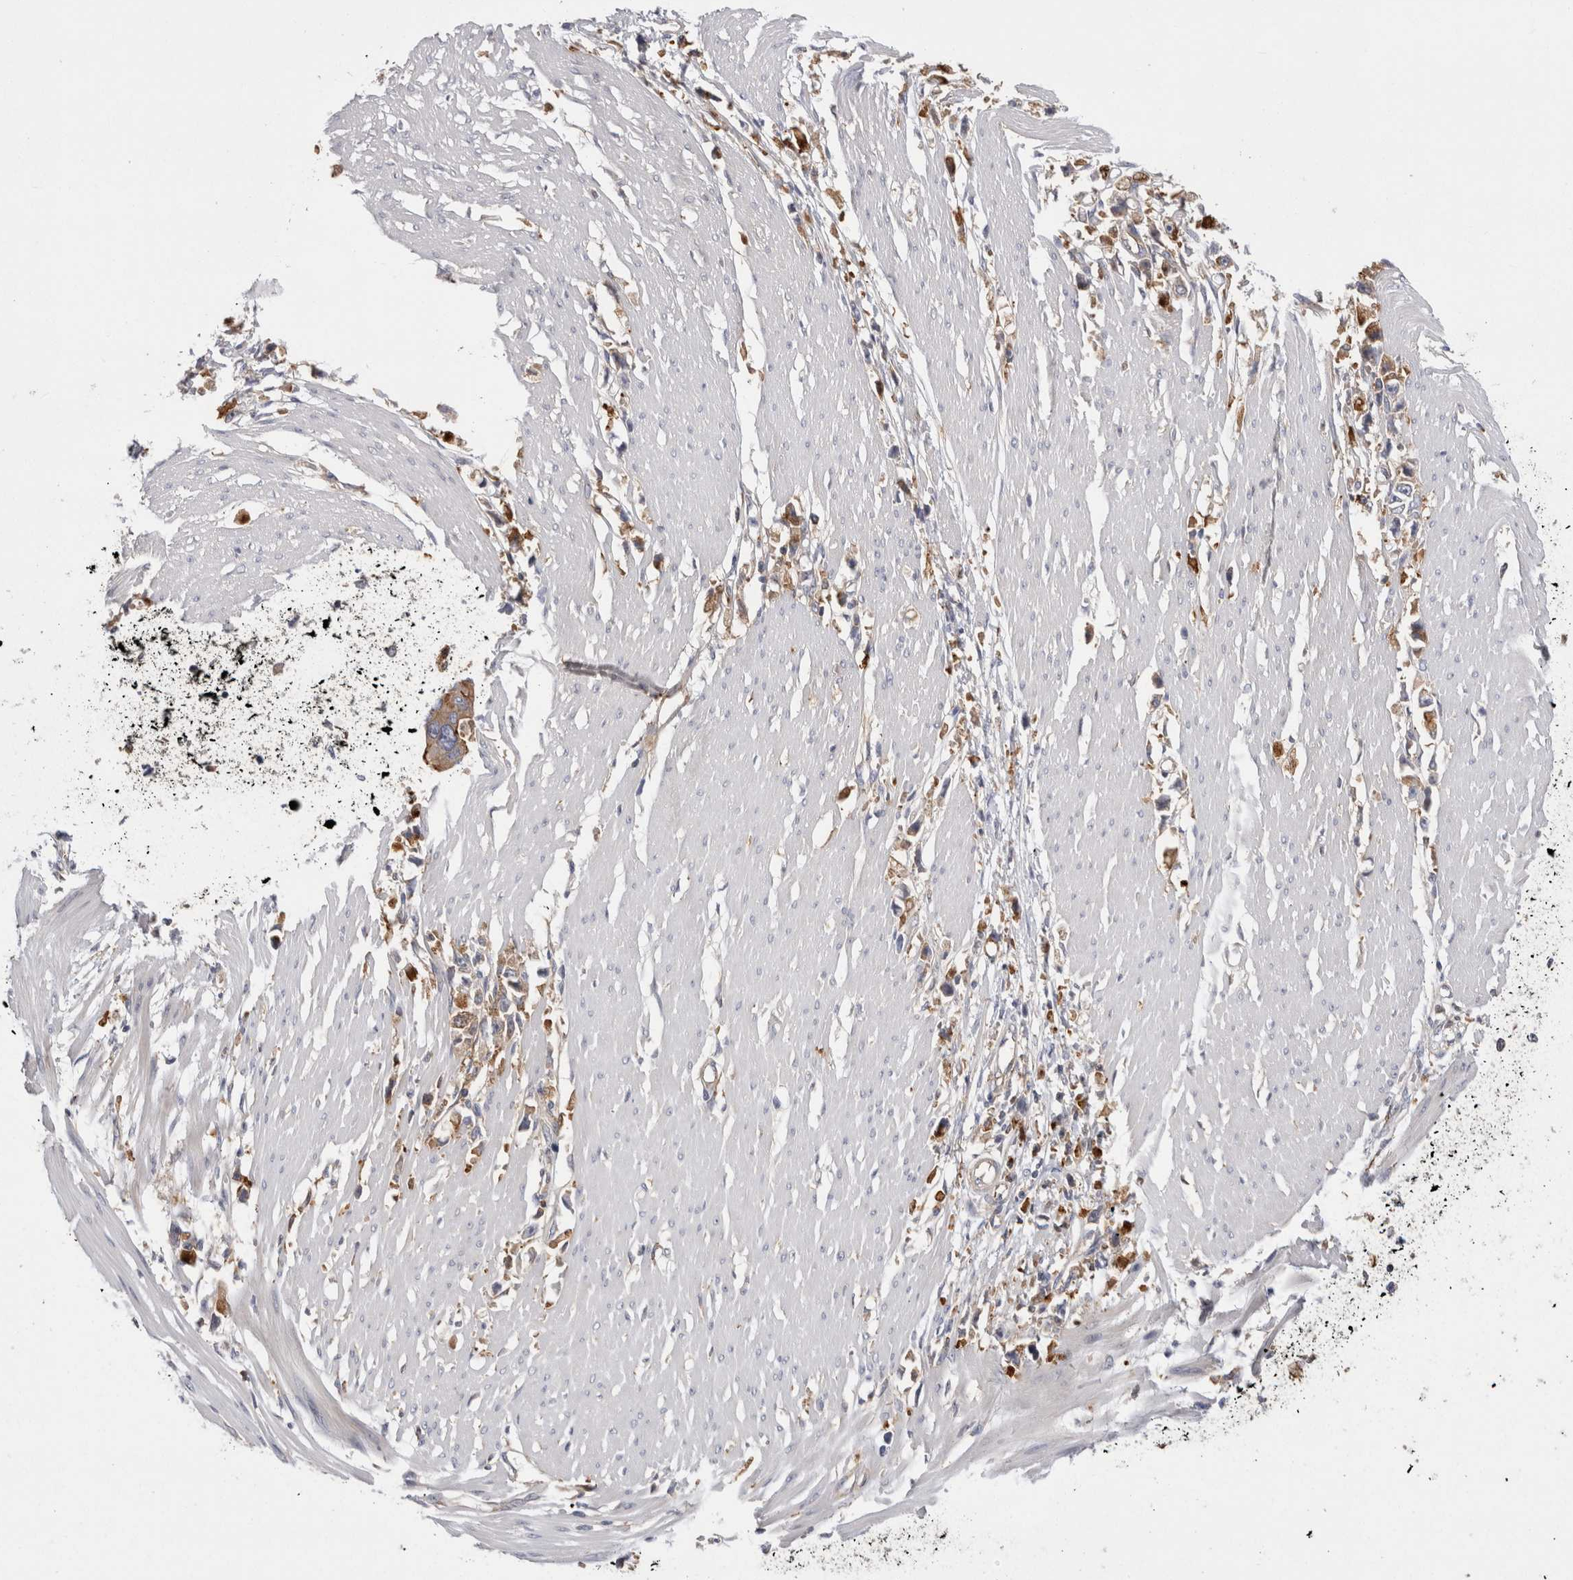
{"staining": {"intensity": "moderate", "quantity": ">75%", "location": "cytoplasmic/membranous"}, "tissue": "stomach cancer", "cell_type": "Tumor cells", "image_type": "cancer", "snomed": [{"axis": "morphology", "description": "Adenocarcinoma, NOS"}, {"axis": "topography", "description": "Stomach"}], "caption": "Stomach adenocarcinoma tissue demonstrates moderate cytoplasmic/membranous positivity in approximately >75% of tumor cells, visualized by immunohistochemistry.", "gene": "RAB11FIP1", "patient": {"sex": "female", "age": 59}}